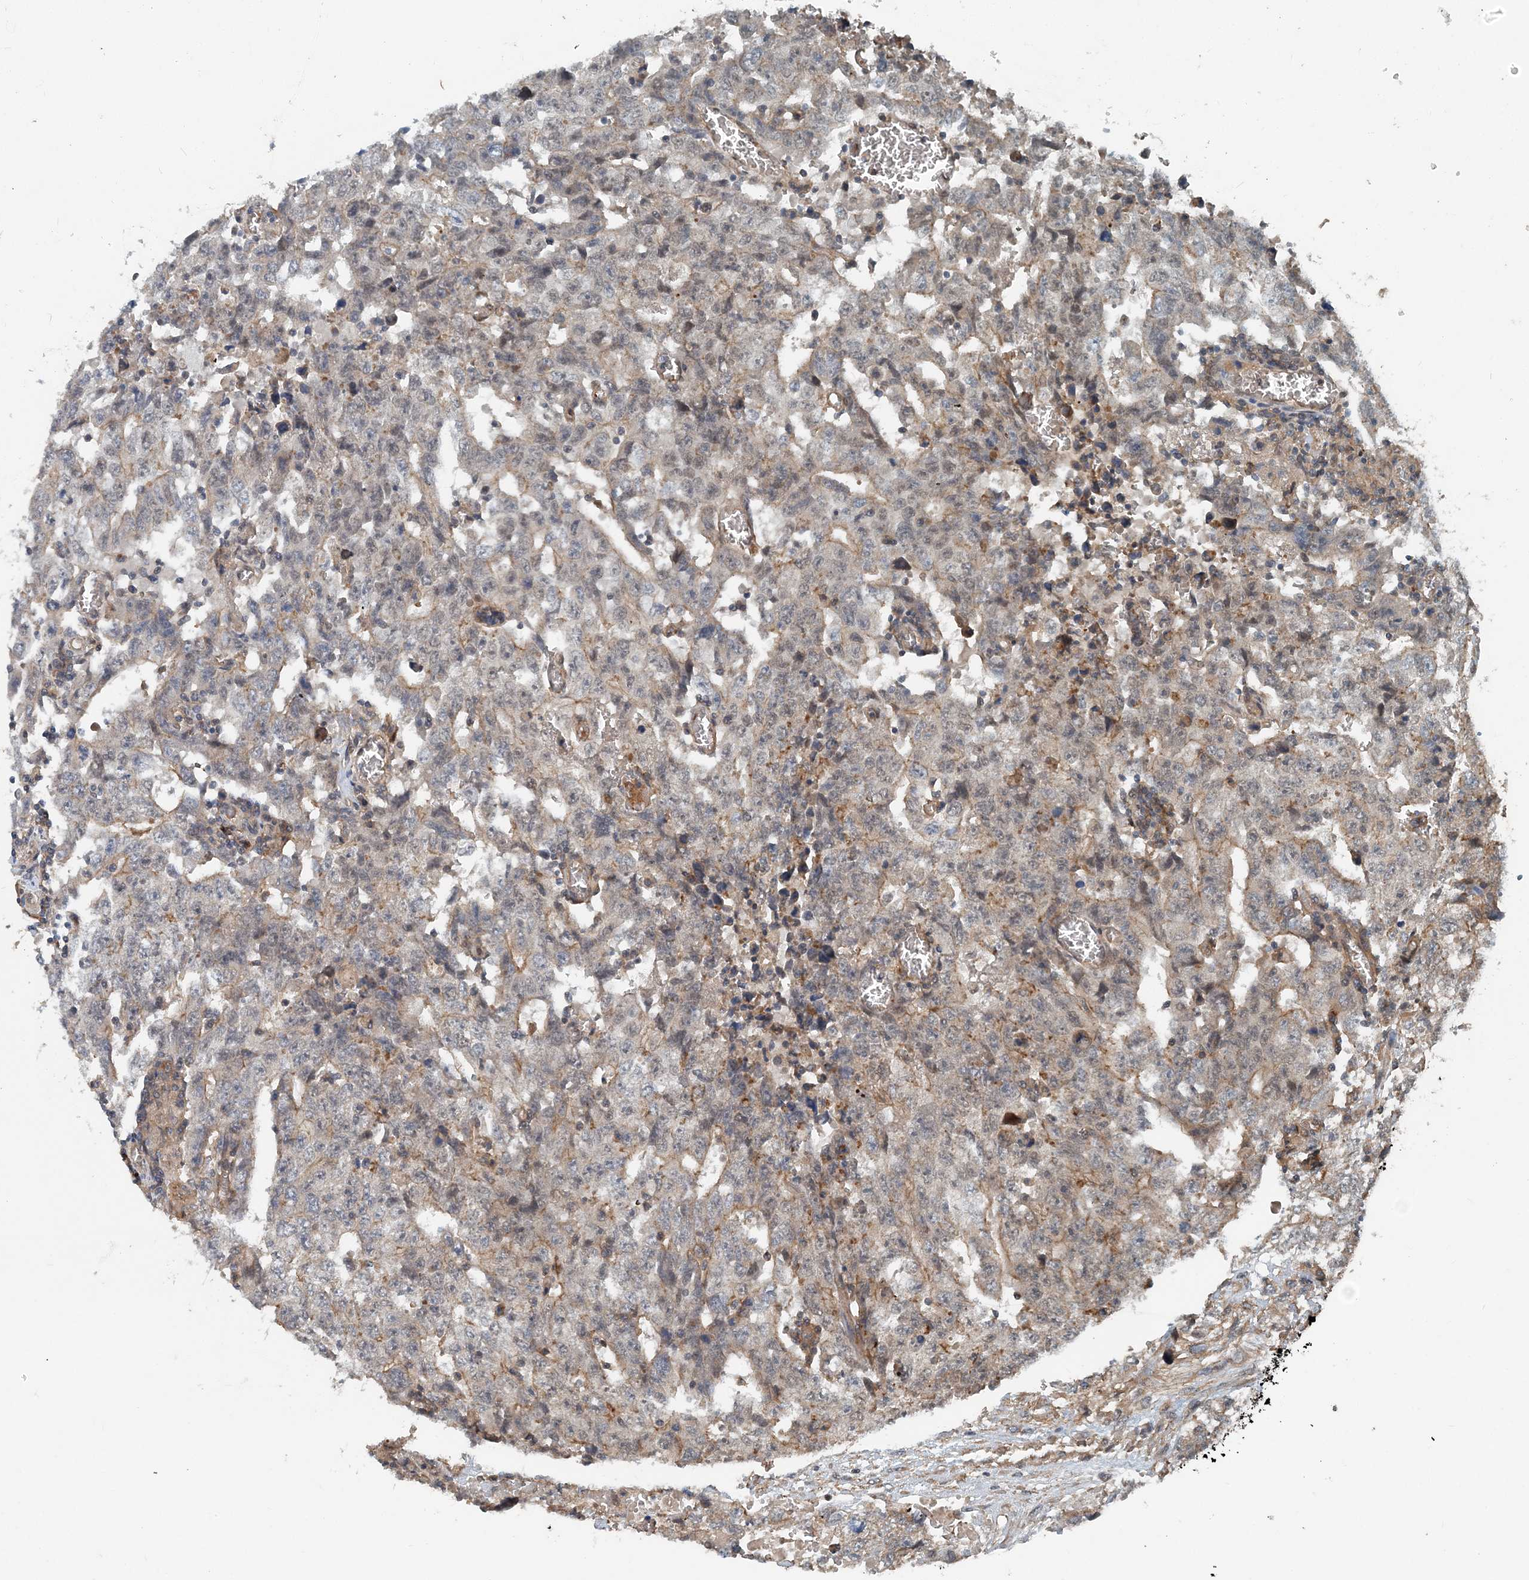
{"staining": {"intensity": "weak", "quantity": "<25%", "location": "cytoplasmic/membranous"}, "tissue": "testis cancer", "cell_type": "Tumor cells", "image_type": "cancer", "snomed": [{"axis": "morphology", "description": "Carcinoma, Embryonal, NOS"}, {"axis": "topography", "description": "Testis"}], "caption": "Tumor cells show no significant protein positivity in testis cancer. The staining is performed using DAB brown chromogen with nuclei counter-stained in using hematoxylin.", "gene": "SMPD3", "patient": {"sex": "male", "age": 26}}